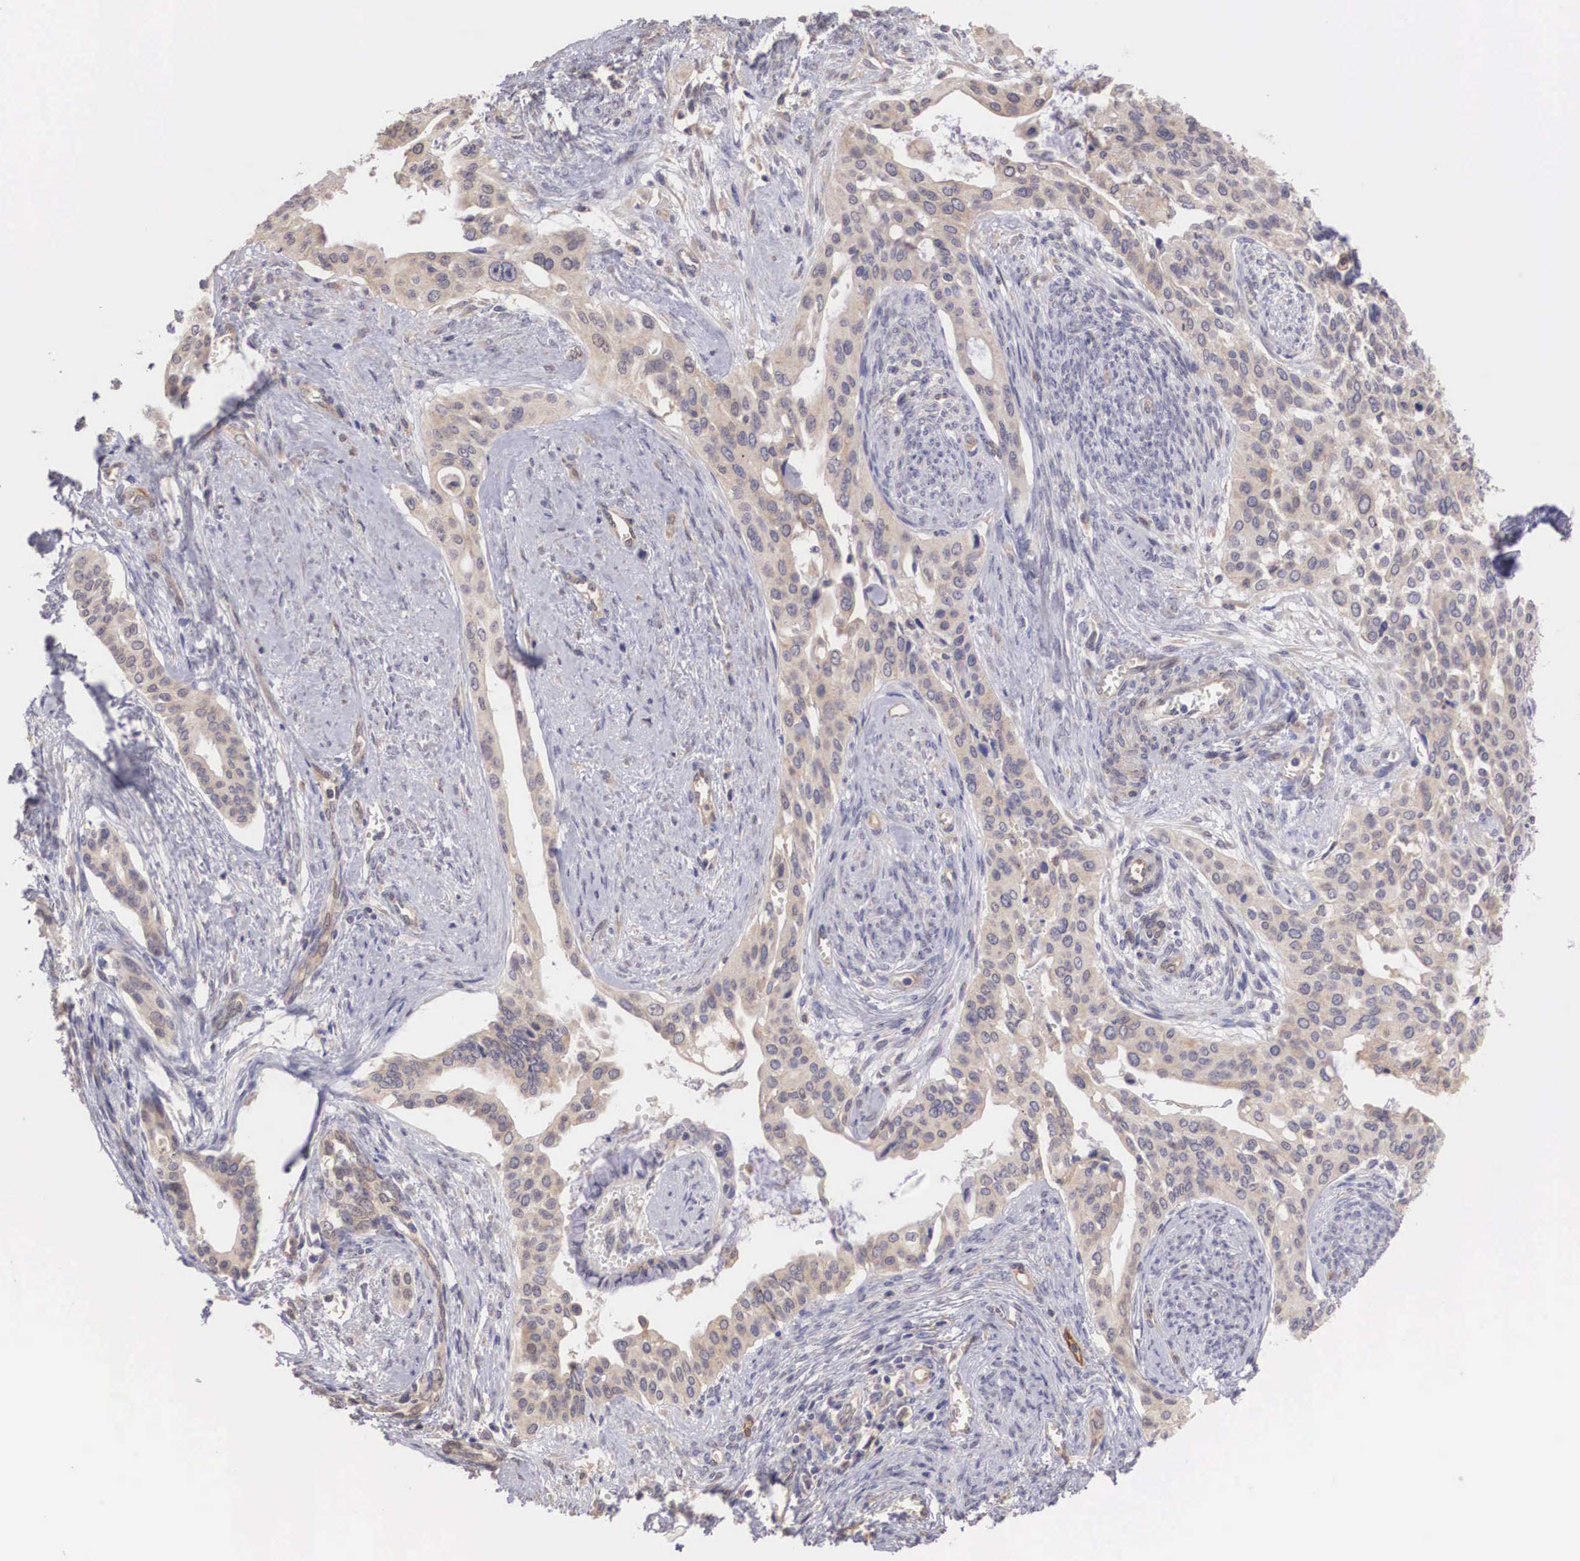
{"staining": {"intensity": "weak", "quantity": ">75%", "location": "cytoplasmic/membranous"}, "tissue": "cervical cancer", "cell_type": "Tumor cells", "image_type": "cancer", "snomed": [{"axis": "morphology", "description": "Squamous cell carcinoma, NOS"}, {"axis": "topography", "description": "Cervix"}], "caption": "The histopathology image shows a brown stain indicating the presence of a protein in the cytoplasmic/membranous of tumor cells in cervical squamous cell carcinoma.", "gene": "DNAJB7", "patient": {"sex": "female", "age": 34}}